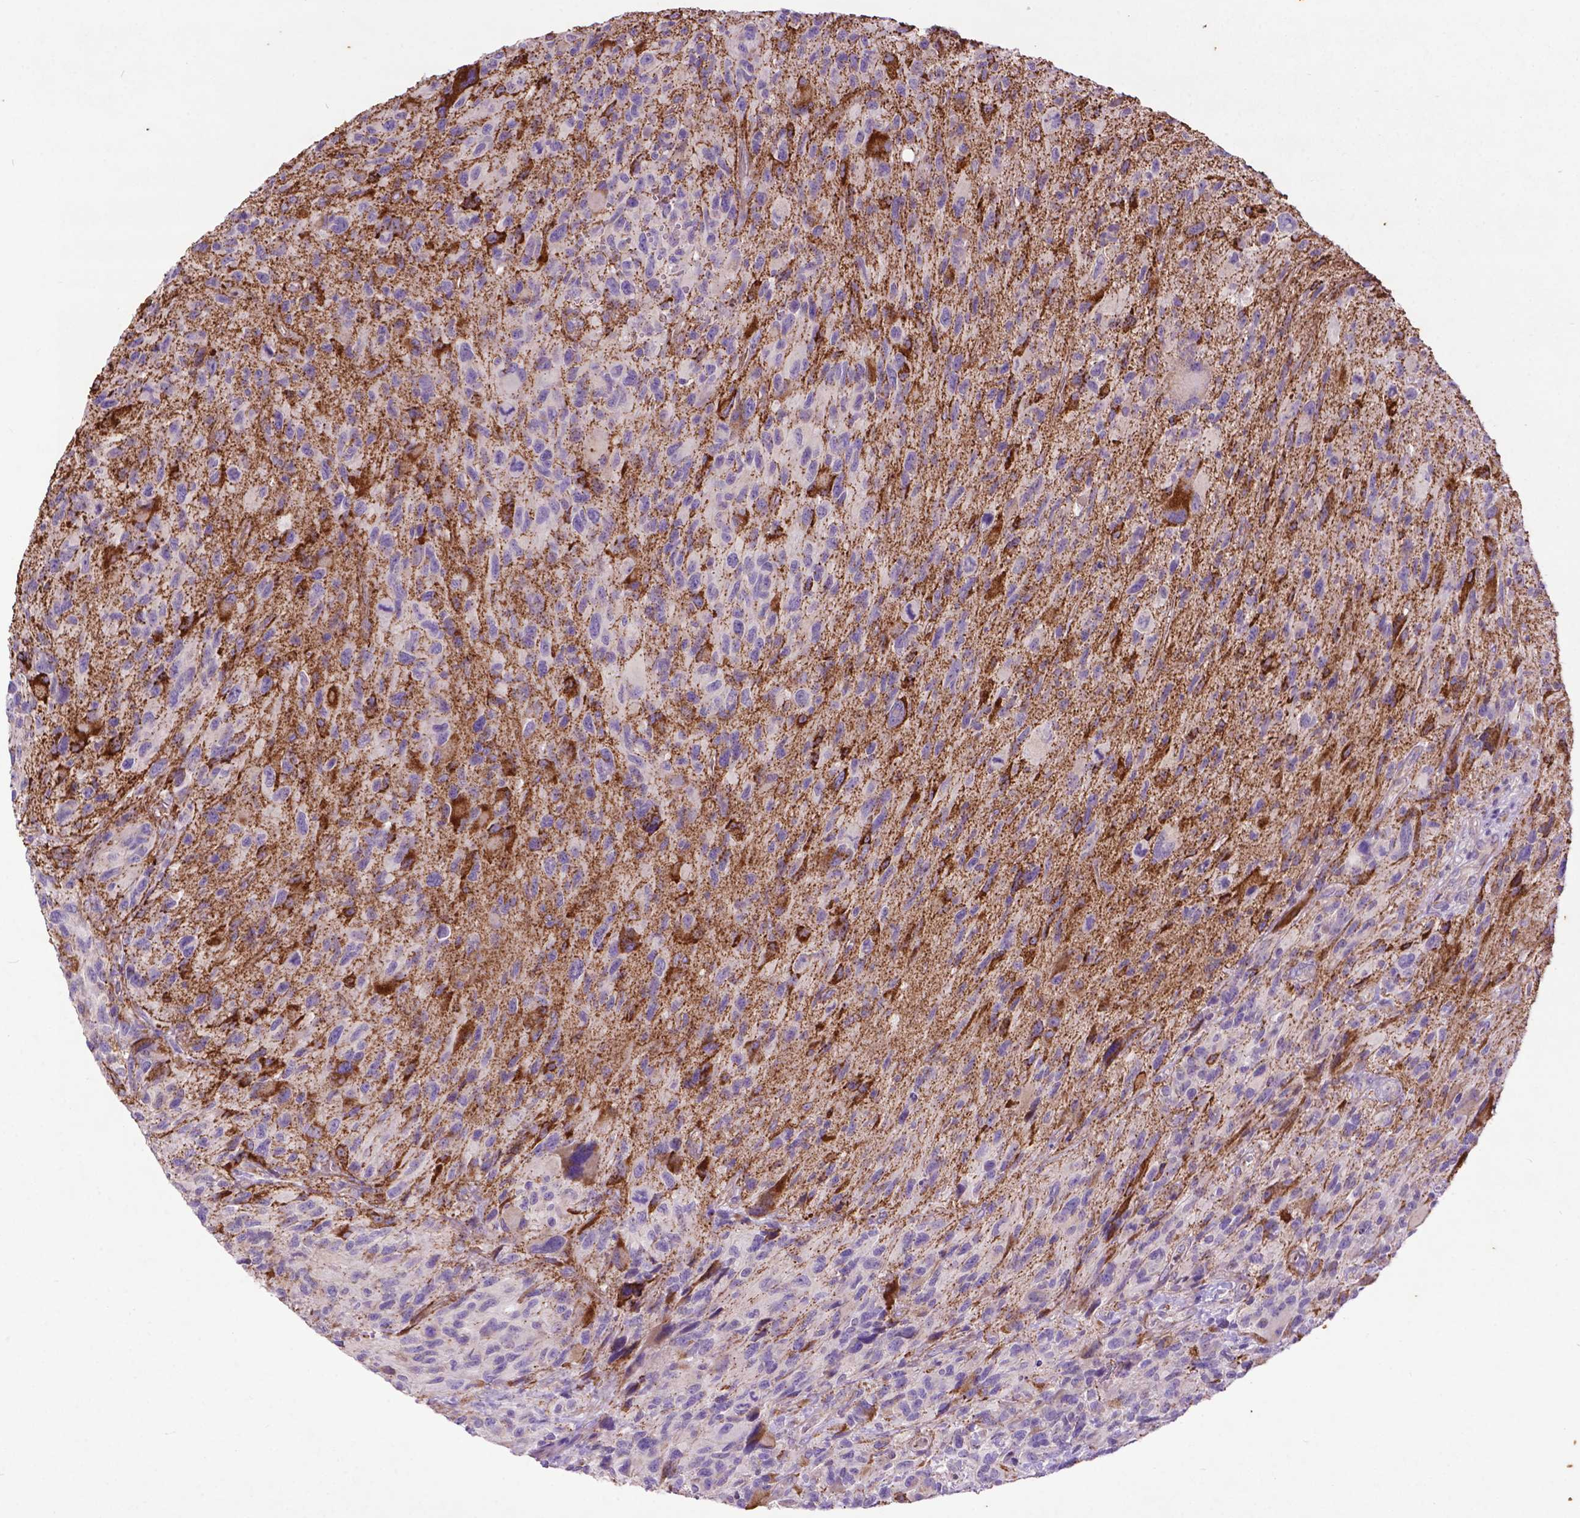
{"staining": {"intensity": "strong", "quantity": "<25%", "location": "cytoplasmic/membranous"}, "tissue": "glioma", "cell_type": "Tumor cells", "image_type": "cancer", "snomed": [{"axis": "morphology", "description": "Glioma, malignant, NOS"}, {"axis": "morphology", "description": "Glioma, malignant, High grade"}, {"axis": "topography", "description": "Brain"}], "caption": "There is medium levels of strong cytoplasmic/membranous expression in tumor cells of glioma, as demonstrated by immunohistochemical staining (brown color).", "gene": "THEGL", "patient": {"sex": "female", "age": 71}}